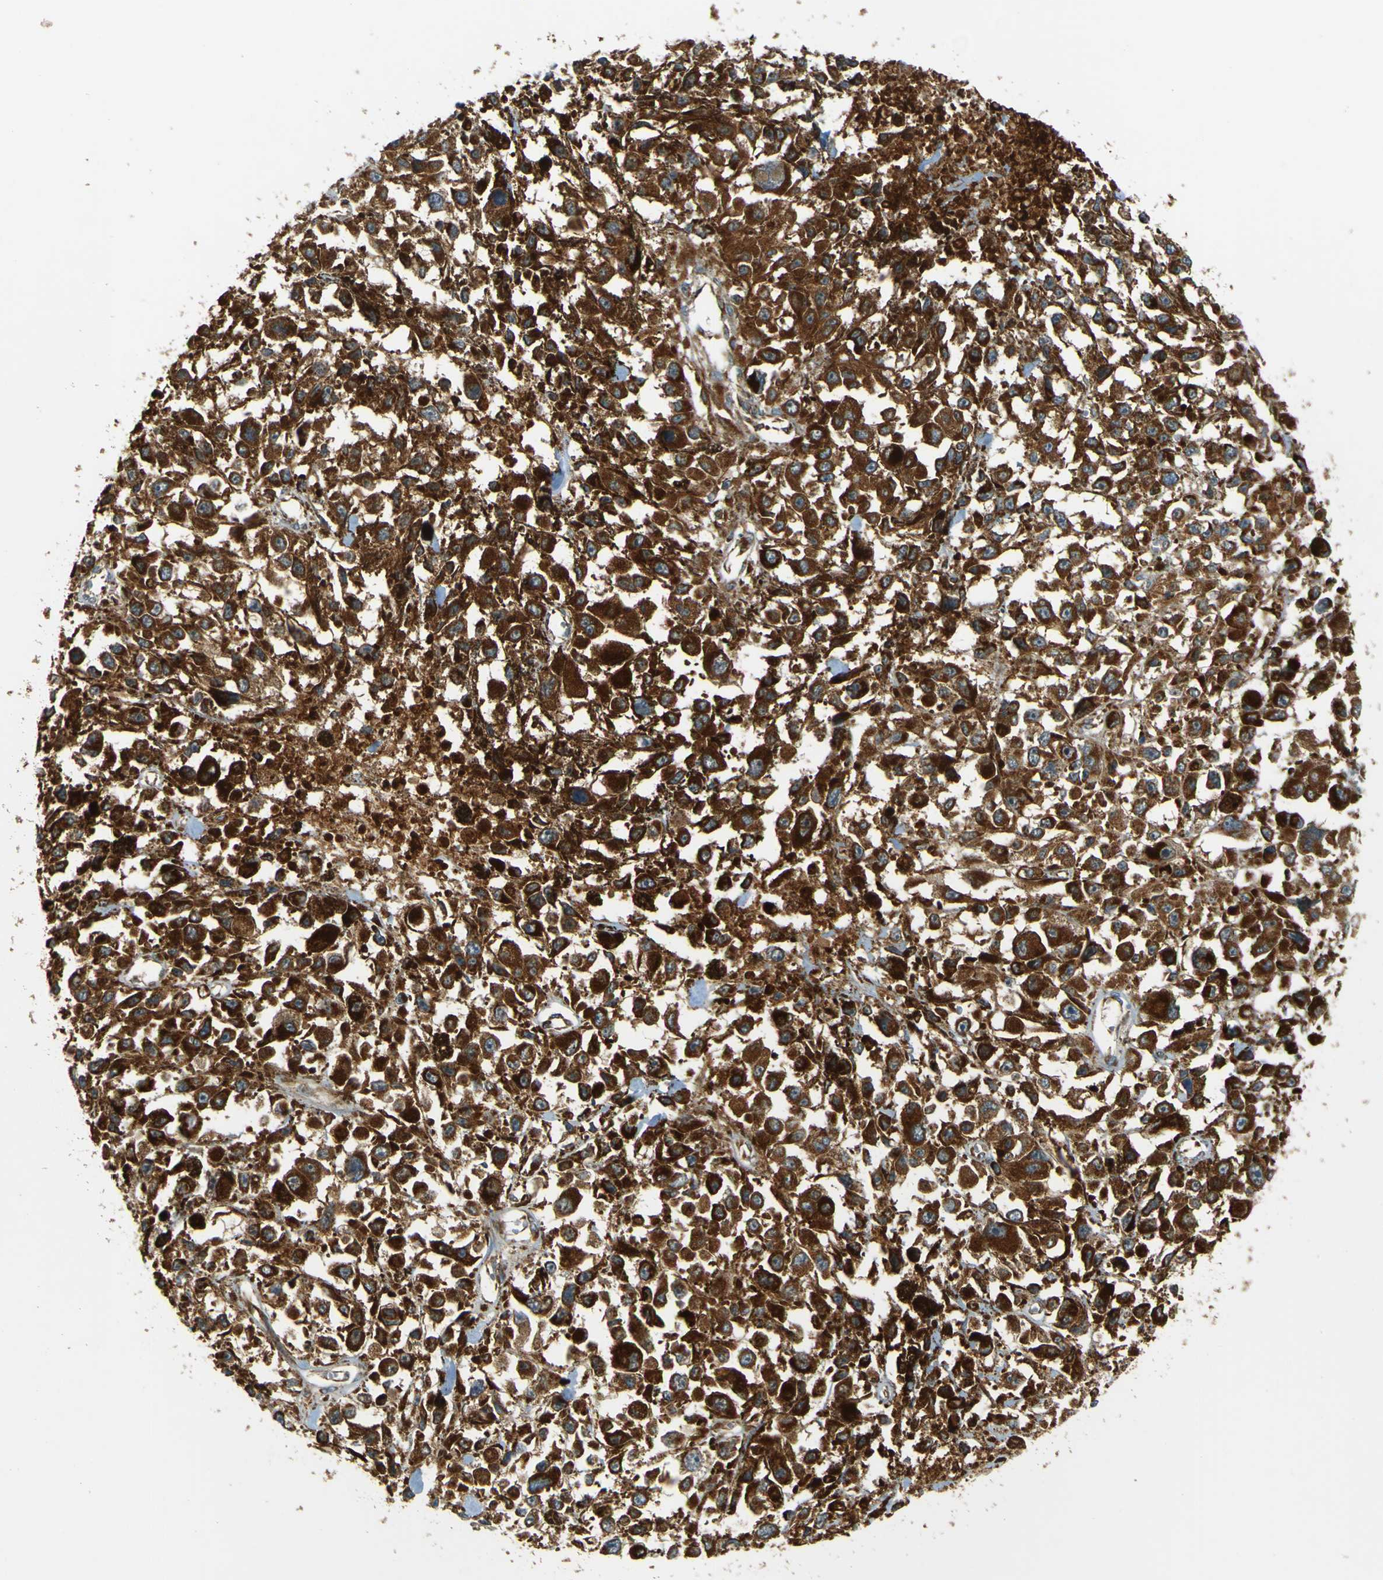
{"staining": {"intensity": "strong", "quantity": ">75%", "location": "cytoplasmic/membranous"}, "tissue": "melanoma", "cell_type": "Tumor cells", "image_type": "cancer", "snomed": [{"axis": "morphology", "description": "Malignant melanoma, Metastatic site"}, {"axis": "topography", "description": "Lymph node"}], "caption": "About >75% of tumor cells in melanoma demonstrate strong cytoplasmic/membranous protein expression as visualized by brown immunohistochemical staining.", "gene": "DNAJC5", "patient": {"sex": "male", "age": 59}}